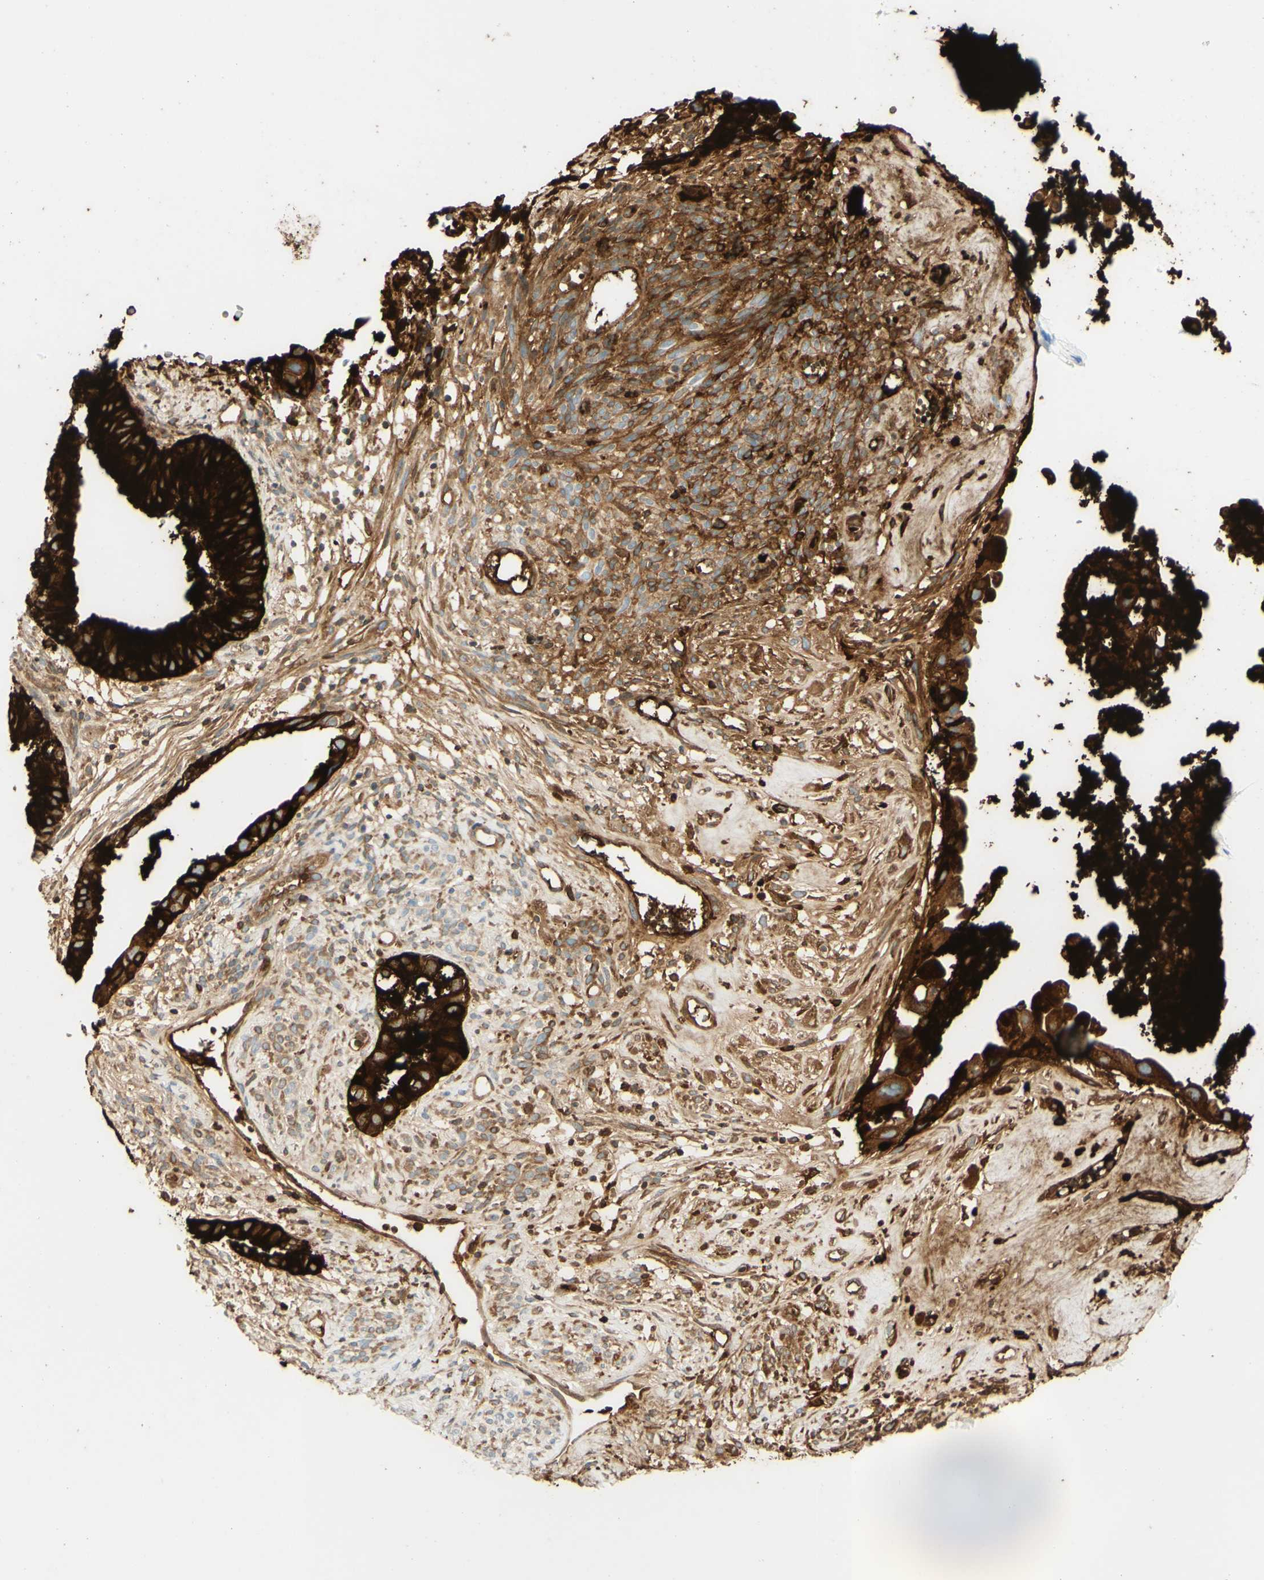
{"staining": {"intensity": "strong", "quantity": ">75%", "location": "cytoplasmic/membranous,nuclear"}, "tissue": "cervical cancer", "cell_type": "Tumor cells", "image_type": "cancer", "snomed": [{"axis": "morphology", "description": "Normal tissue, NOS"}, {"axis": "morphology", "description": "Adenocarcinoma, NOS"}, {"axis": "topography", "description": "Cervix"}, {"axis": "topography", "description": "Endometrium"}], "caption": "A brown stain shows strong cytoplasmic/membranous and nuclear expression of a protein in cervical adenocarcinoma tumor cells.", "gene": "PIGR", "patient": {"sex": "female", "age": 86}}